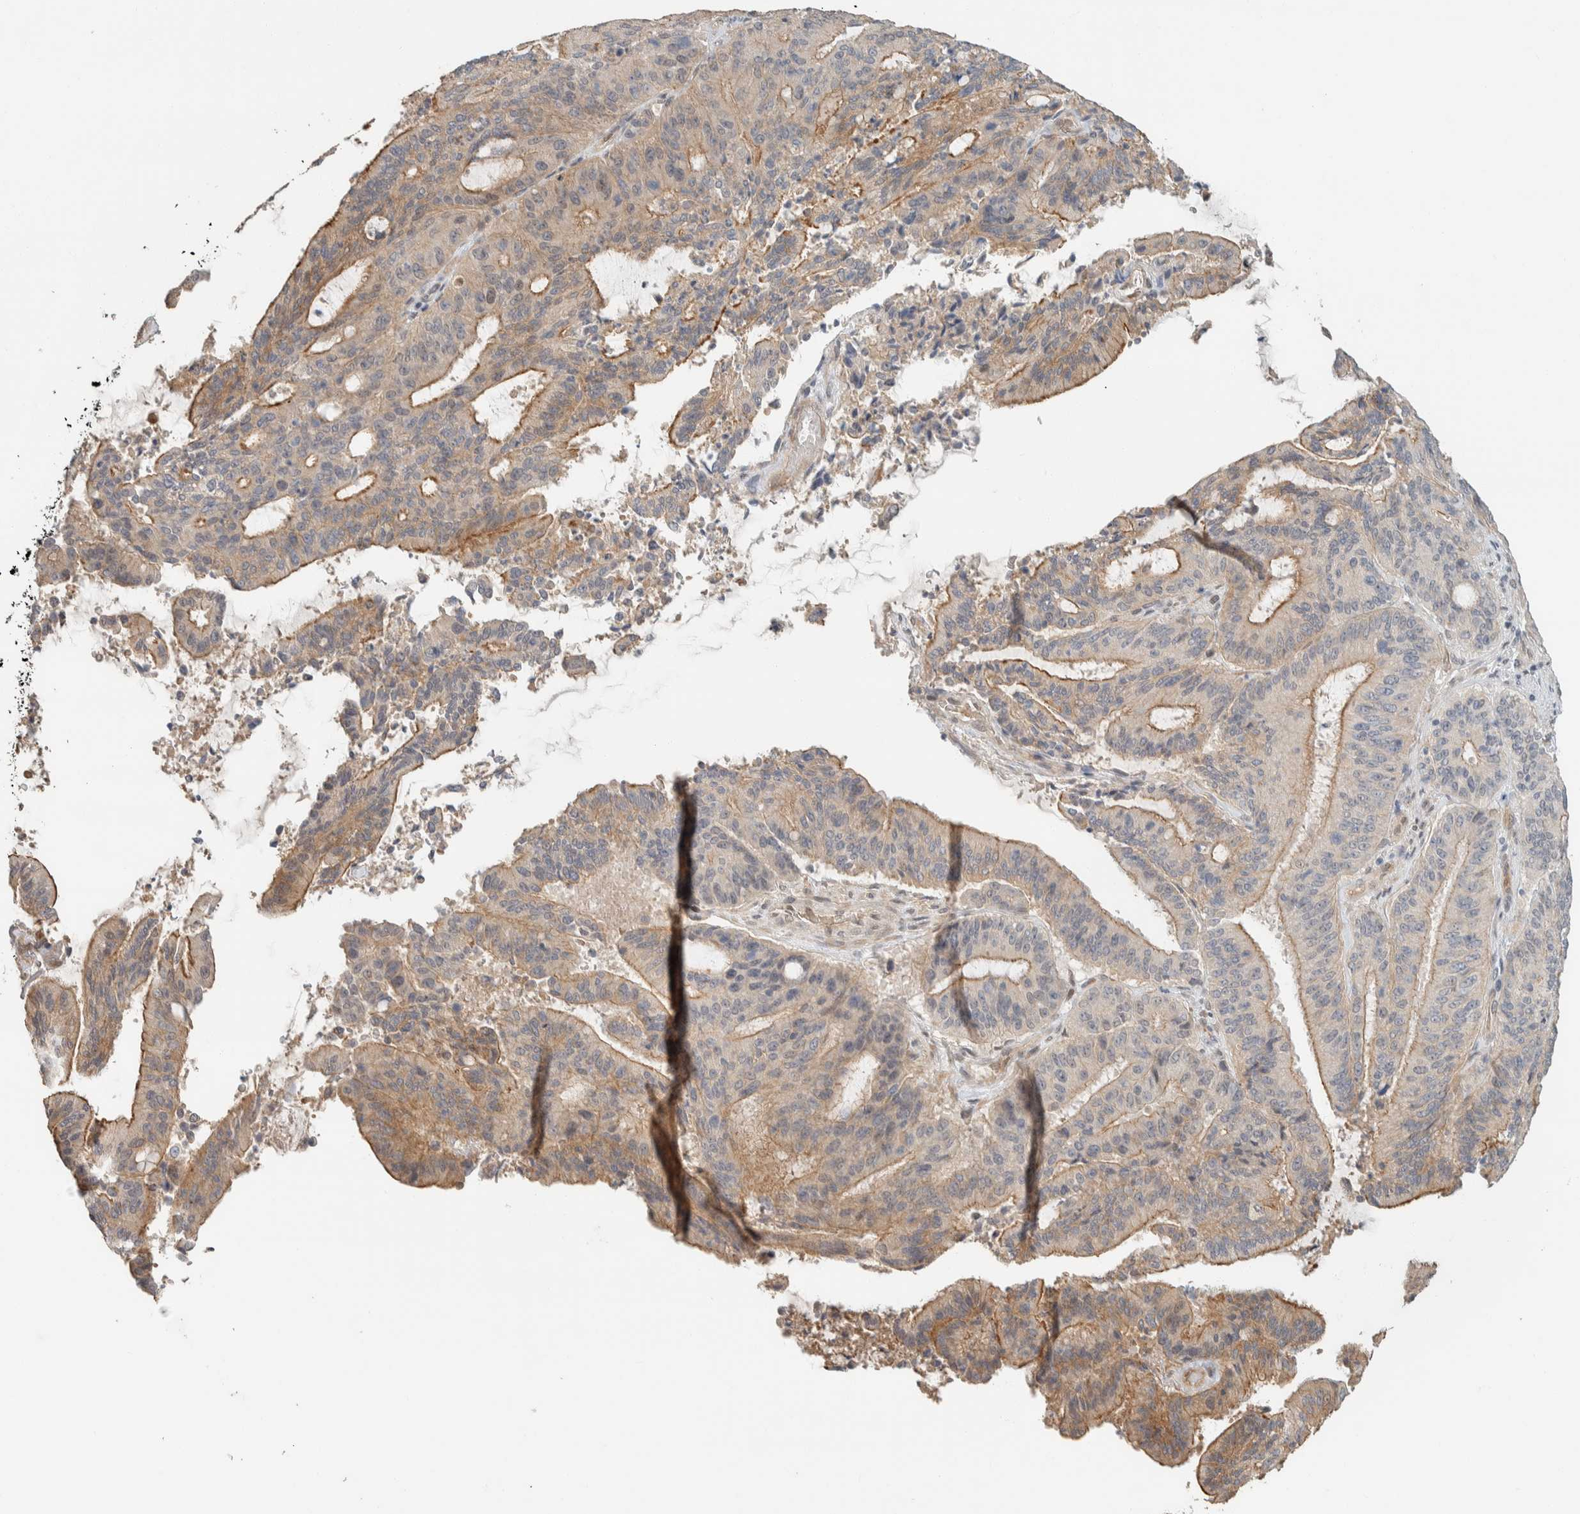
{"staining": {"intensity": "moderate", "quantity": "25%-75%", "location": "cytoplasmic/membranous"}, "tissue": "liver cancer", "cell_type": "Tumor cells", "image_type": "cancer", "snomed": [{"axis": "morphology", "description": "Normal tissue, NOS"}, {"axis": "morphology", "description": "Cholangiocarcinoma"}, {"axis": "topography", "description": "Liver"}, {"axis": "topography", "description": "Peripheral nerve tissue"}], "caption": "Cholangiocarcinoma (liver) stained for a protein (brown) shows moderate cytoplasmic/membranous positive expression in about 25%-75% of tumor cells.", "gene": "ZBTB2", "patient": {"sex": "female", "age": 73}}